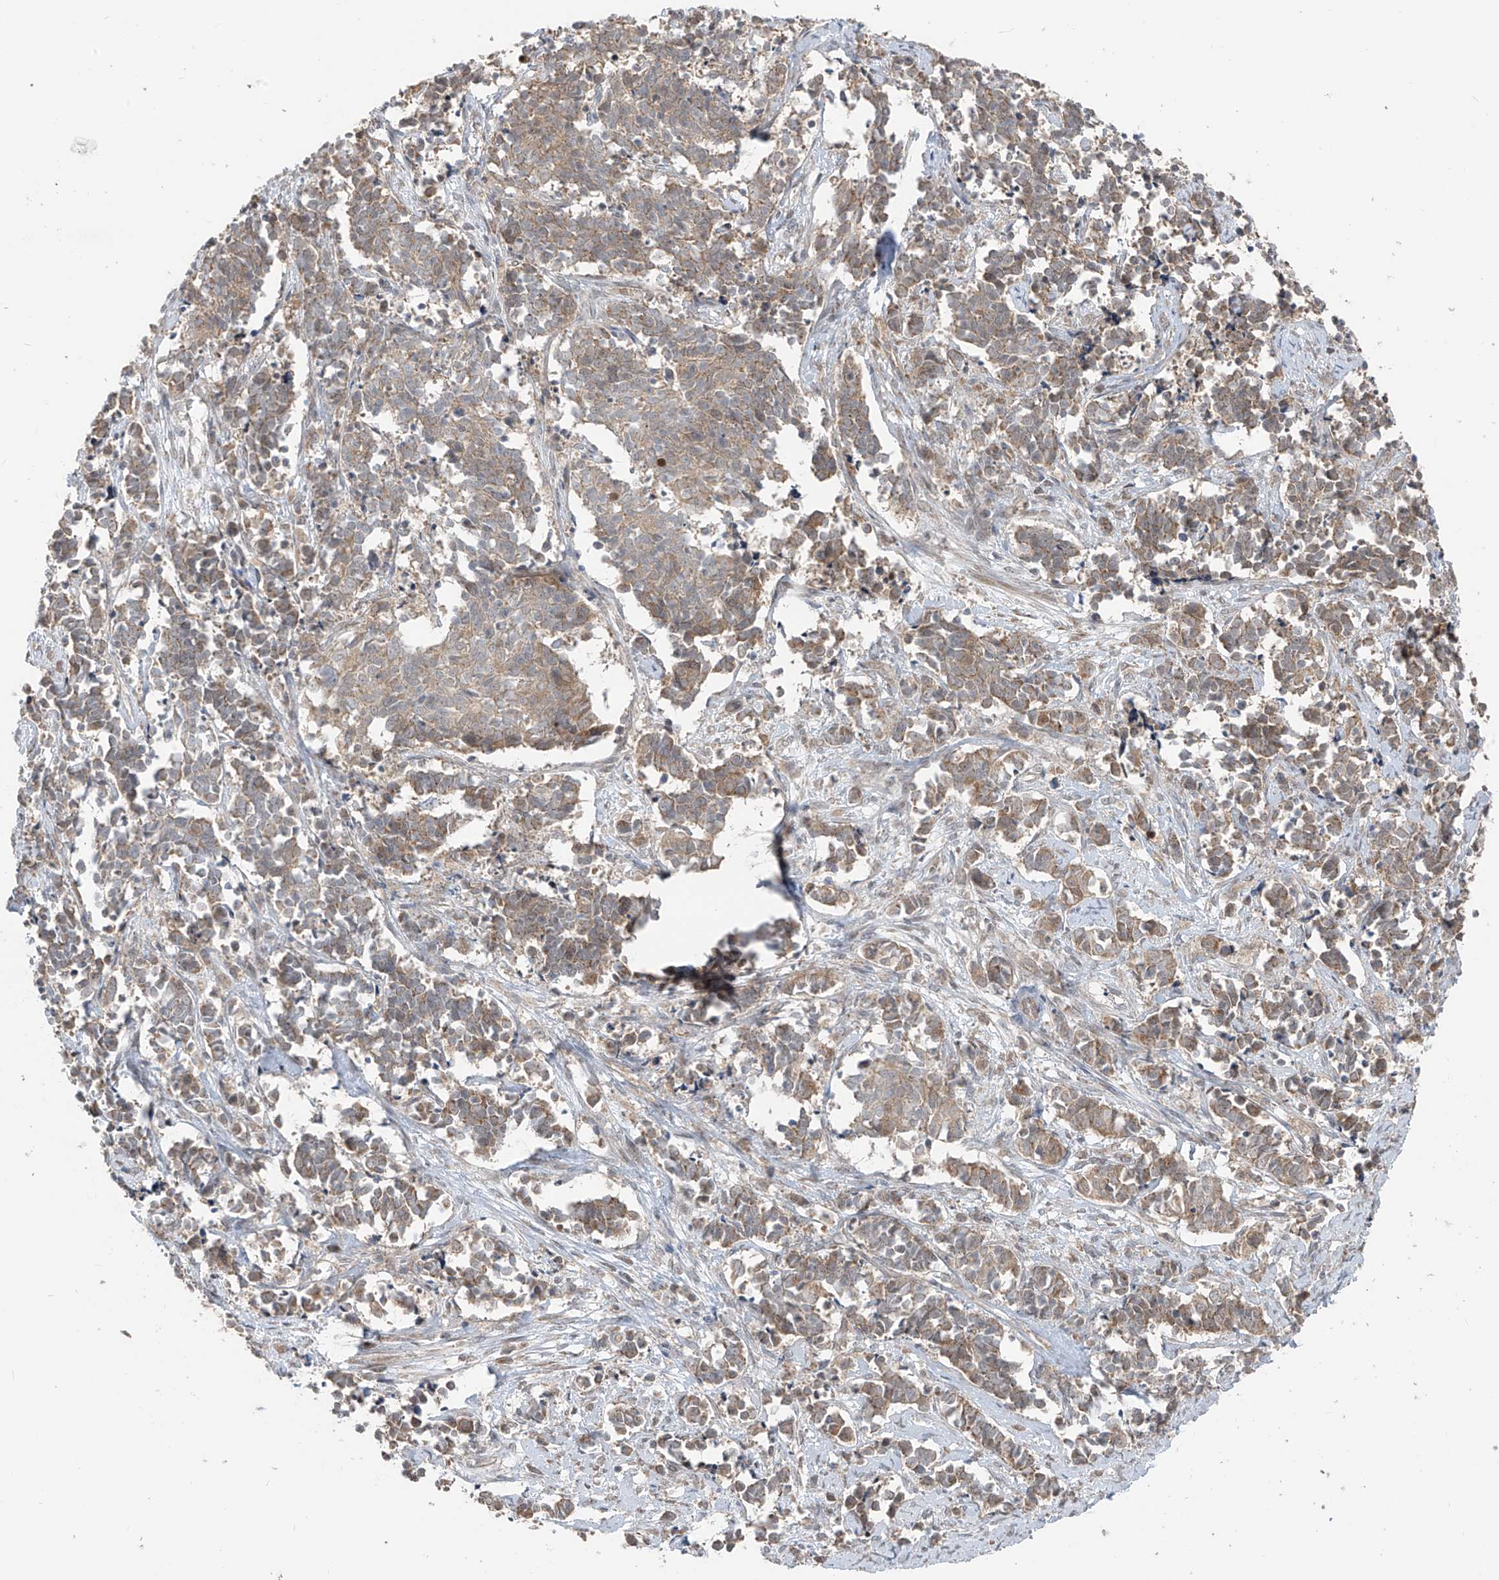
{"staining": {"intensity": "weak", "quantity": ">75%", "location": "cytoplasmic/membranous"}, "tissue": "cervical cancer", "cell_type": "Tumor cells", "image_type": "cancer", "snomed": [{"axis": "morphology", "description": "Normal tissue, NOS"}, {"axis": "morphology", "description": "Squamous cell carcinoma, NOS"}, {"axis": "topography", "description": "Cervix"}], "caption": "A brown stain highlights weak cytoplasmic/membranous staining of a protein in human cervical cancer (squamous cell carcinoma) tumor cells.", "gene": "PDE11A", "patient": {"sex": "female", "age": 35}}